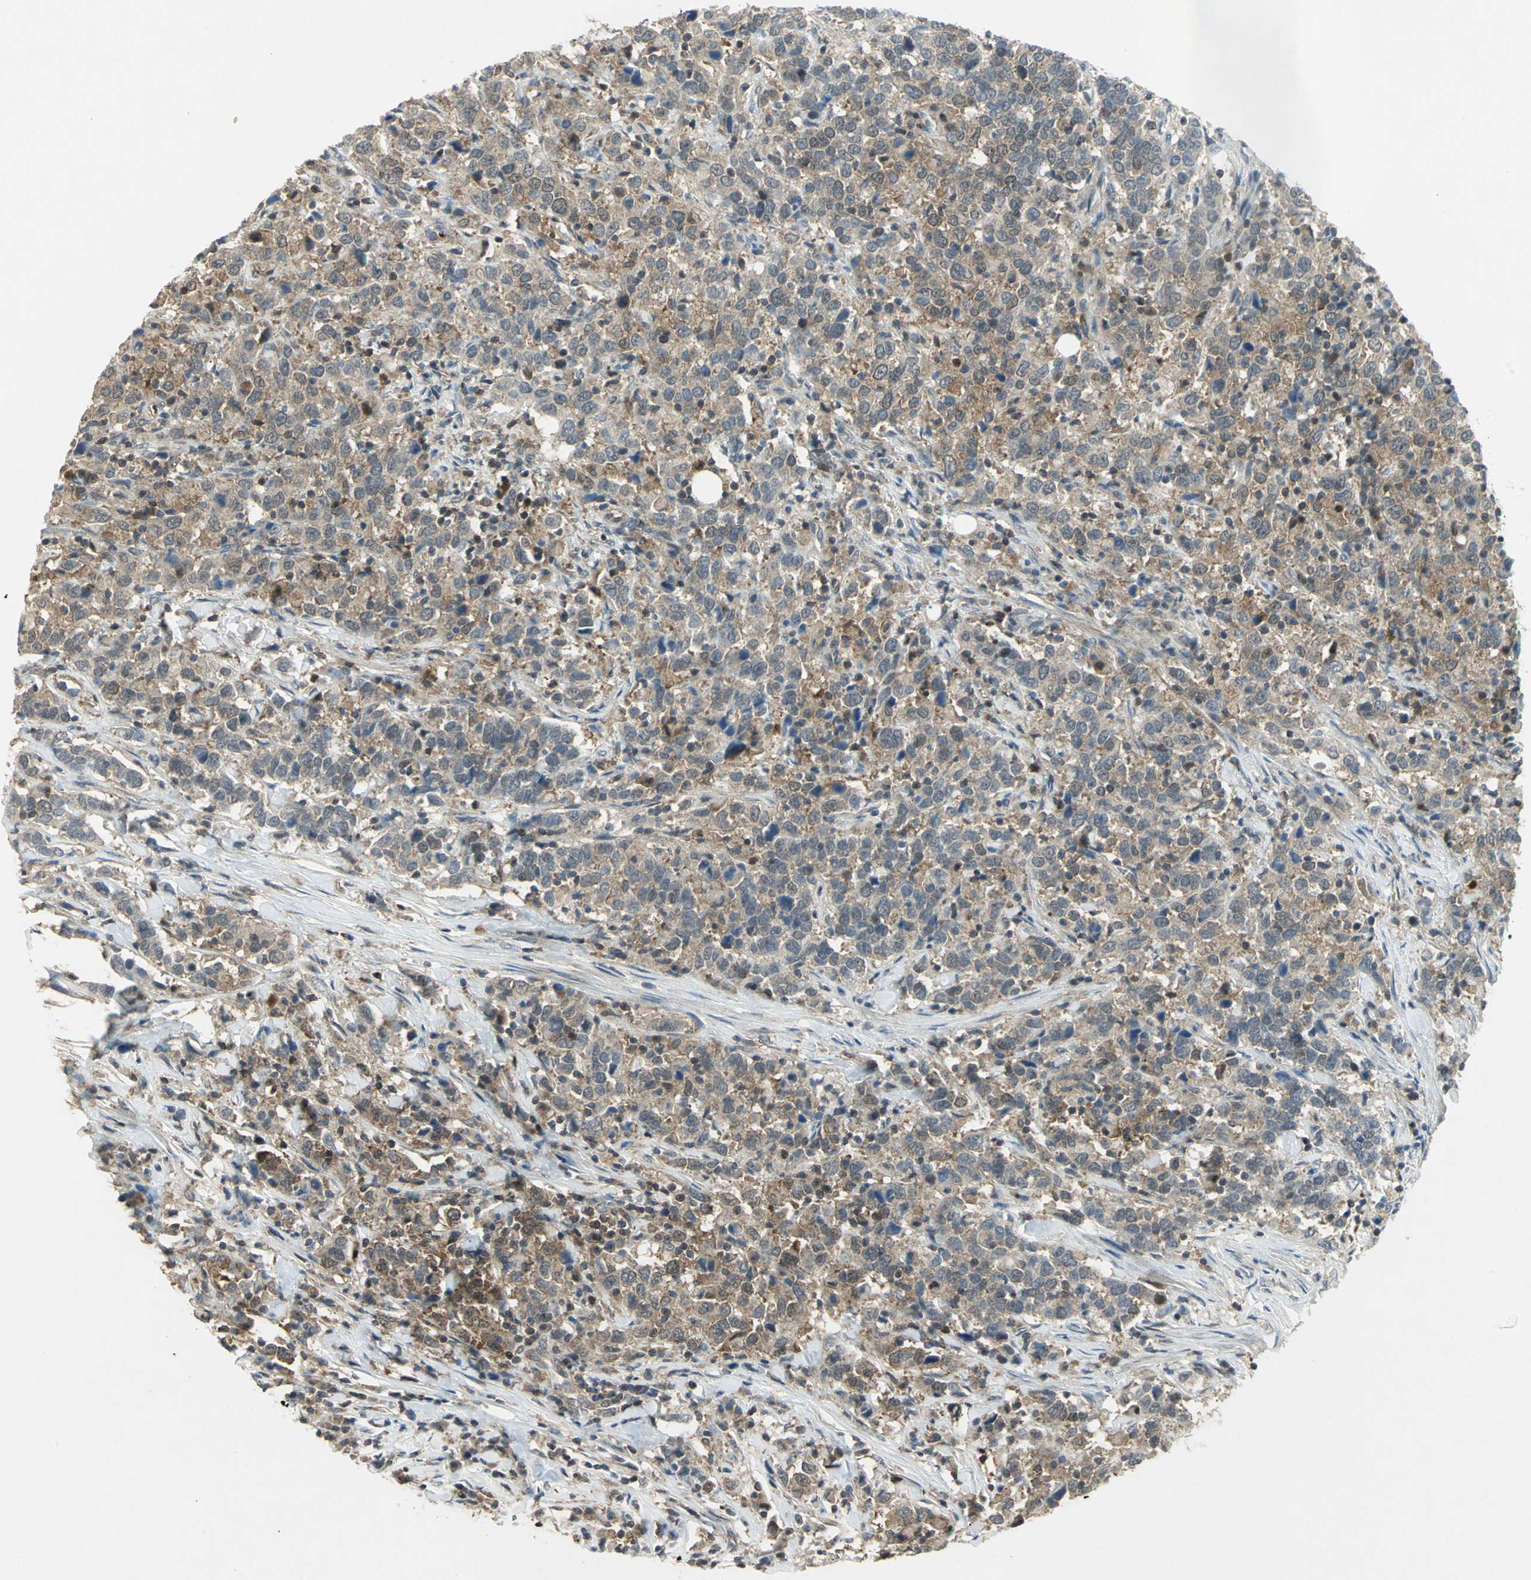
{"staining": {"intensity": "weak", "quantity": "25%-75%", "location": "cytoplasmic/membranous"}, "tissue": "urothelial cancer", "cell_type": "Tumor cells", "image_type": "cancer", "snomed": [{"axis": "morphology", "description": "Urothelial carcinoma, High grade"}, {"axis": "topography", "description": "Urinary bladder"}], "caption": "High-grade urothelial carcinoma stained for a protein demonstrates weak cytoplasmic/membranous positivity in tumor cells.", "gene": "PPIA", "patient": {"sex": "male", "age": 61}}